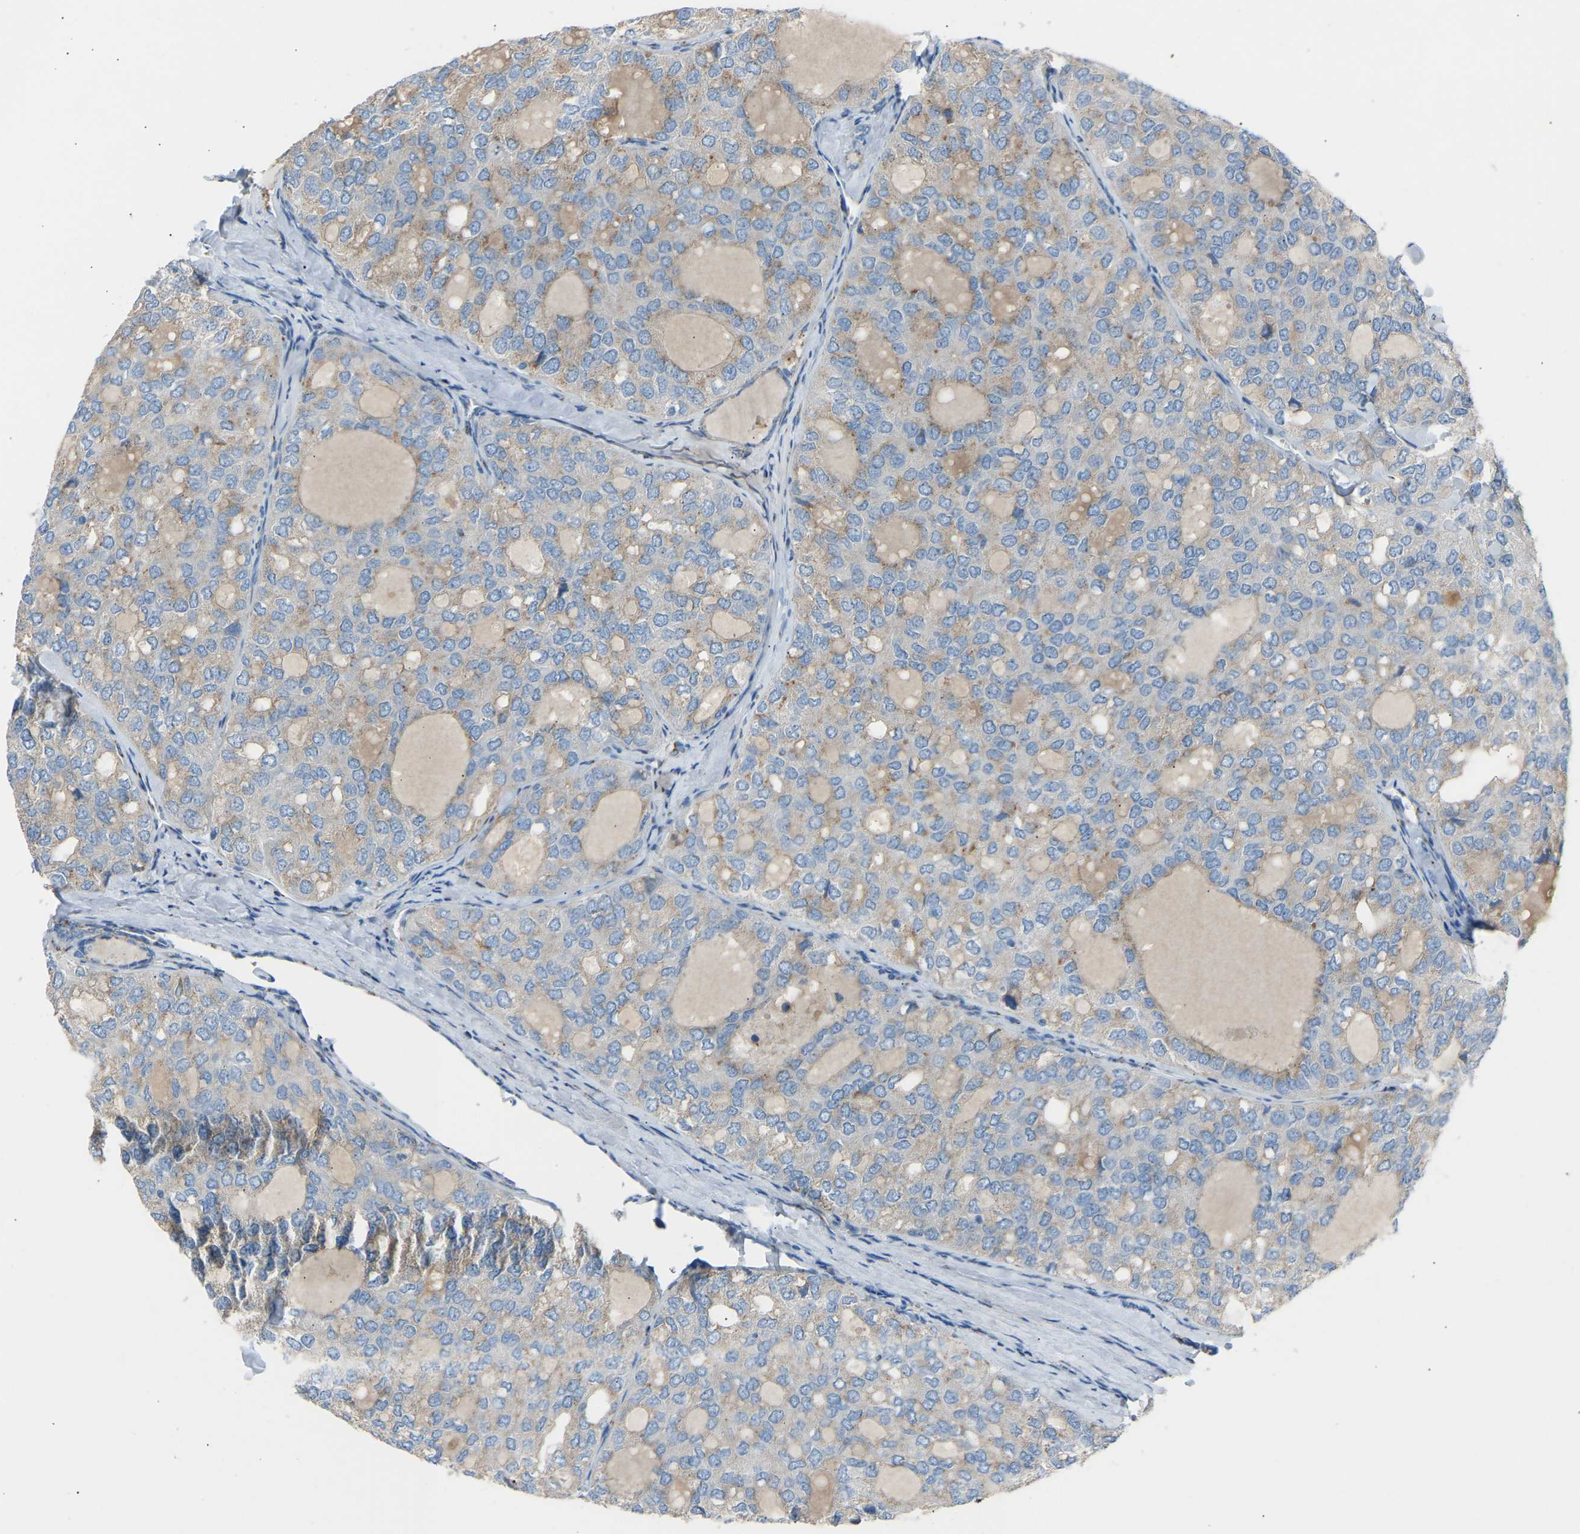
{"staining": {"intensity": "weak", "quantity": ">75%", "location": "cytoplasmic/membranous"}, "tissue": "thyroid cancer", "cell_type": "Tumor cells", "image_type": "cancer", "snomed": [{"axis": "morphology", "description": "Follicular adenoma carcinoma, NOS"}, {"axis": "topography", "description": "Thyroid gland"}], "caption": "Follicular adenoma carcinoma (thyroid) tissue shows weak cytoplasmic/membranous staining in approximately >75% of tumor cells", "gene": "CYREN", "patient": {"sex": "male", "age": 75}}